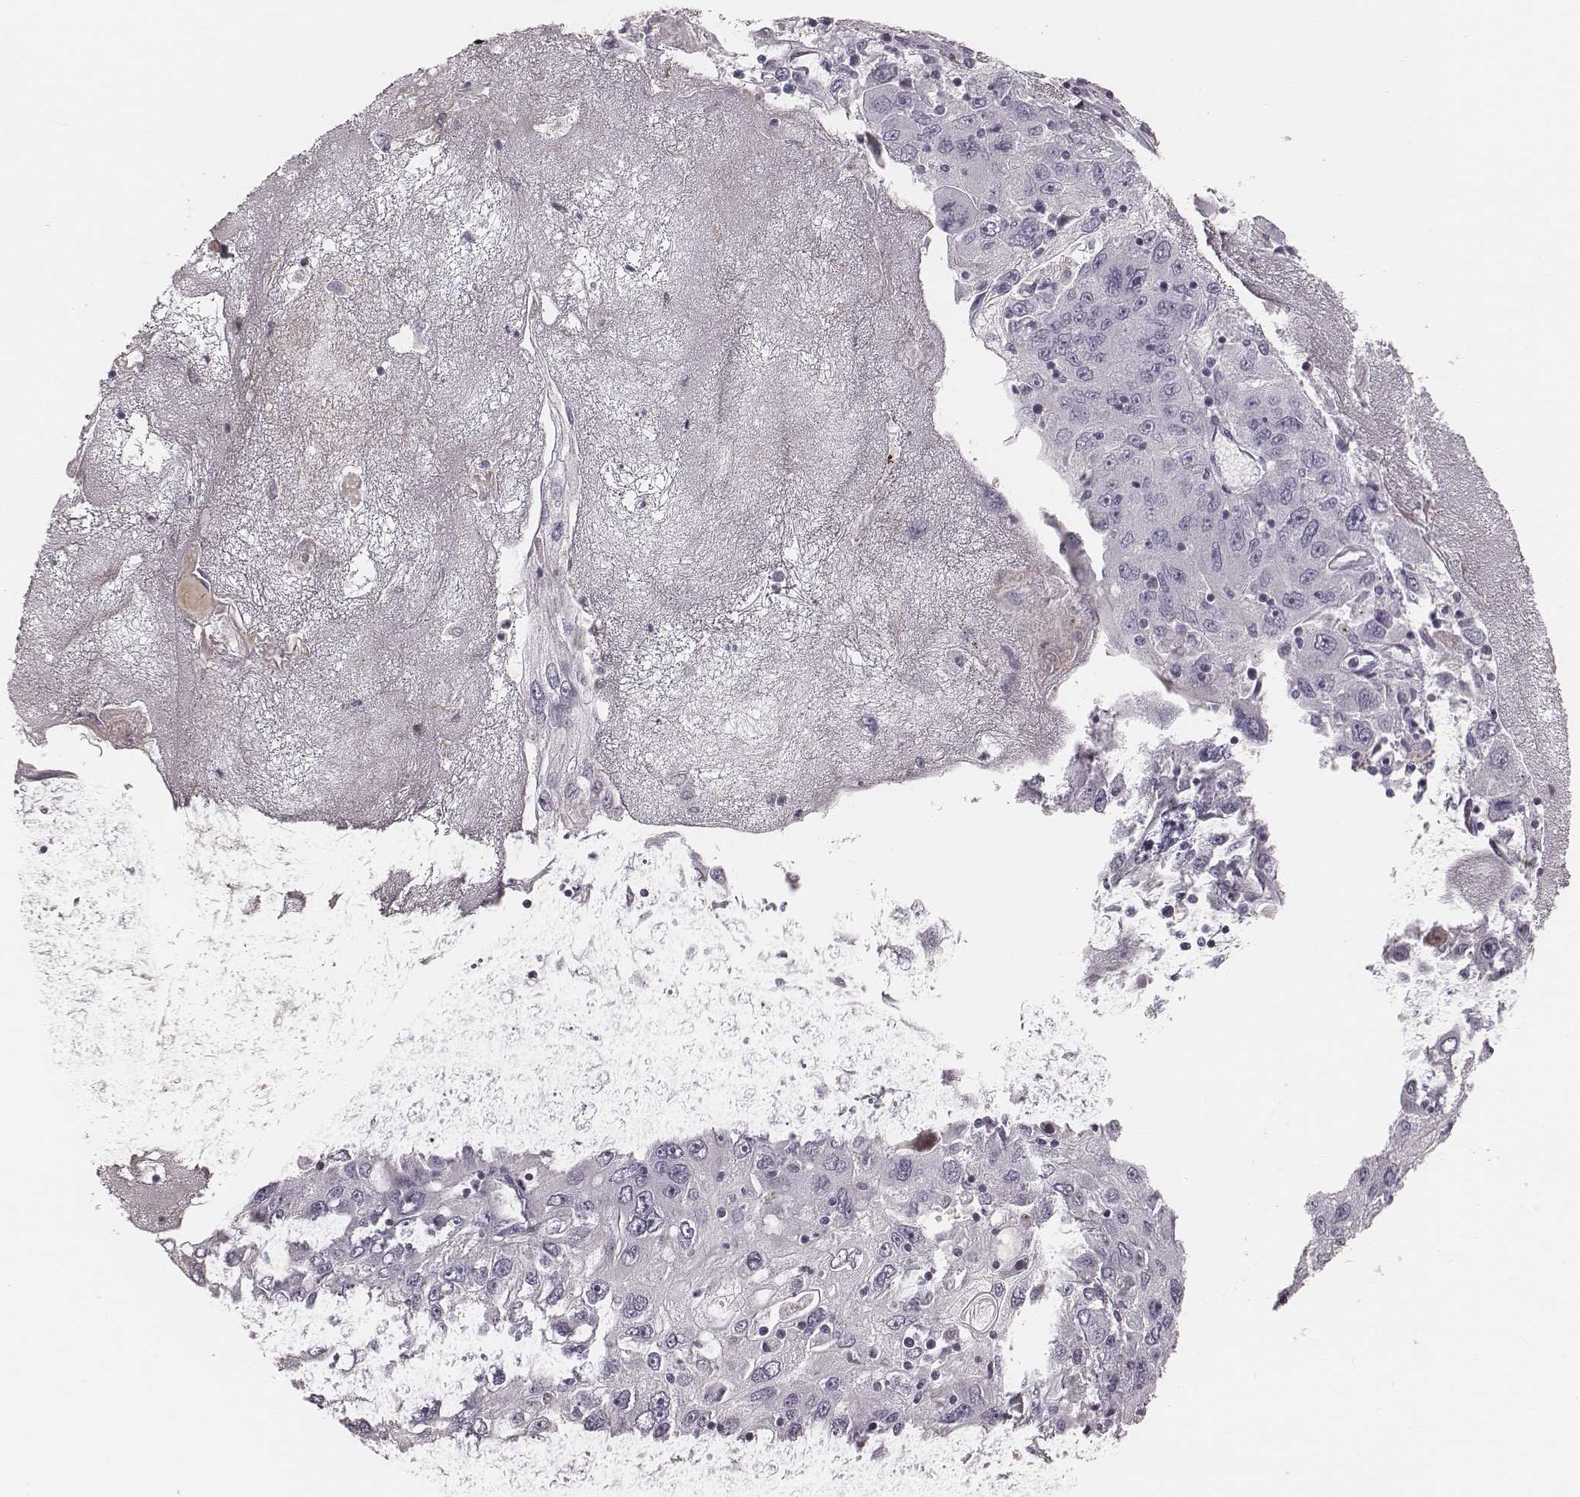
{"staining": {"intensity": "negative", "quantity": "none", "location": "none"}, "tissue": "stomach cancer", "cell_type": "Tumor cells", "image_type": "cancer", "snomed": [{"axis": "morphology", "description": "Adenocarcinoma, NOS"}, {"axis": "topography", "description": "Stomach"}], "caption": "This is an IHC photomicrograph of adenocarcinoma (stomach). There is no expression in tumor cells.", "gene": "S100Z", "patient": {"sex": "male", "age": 56}}